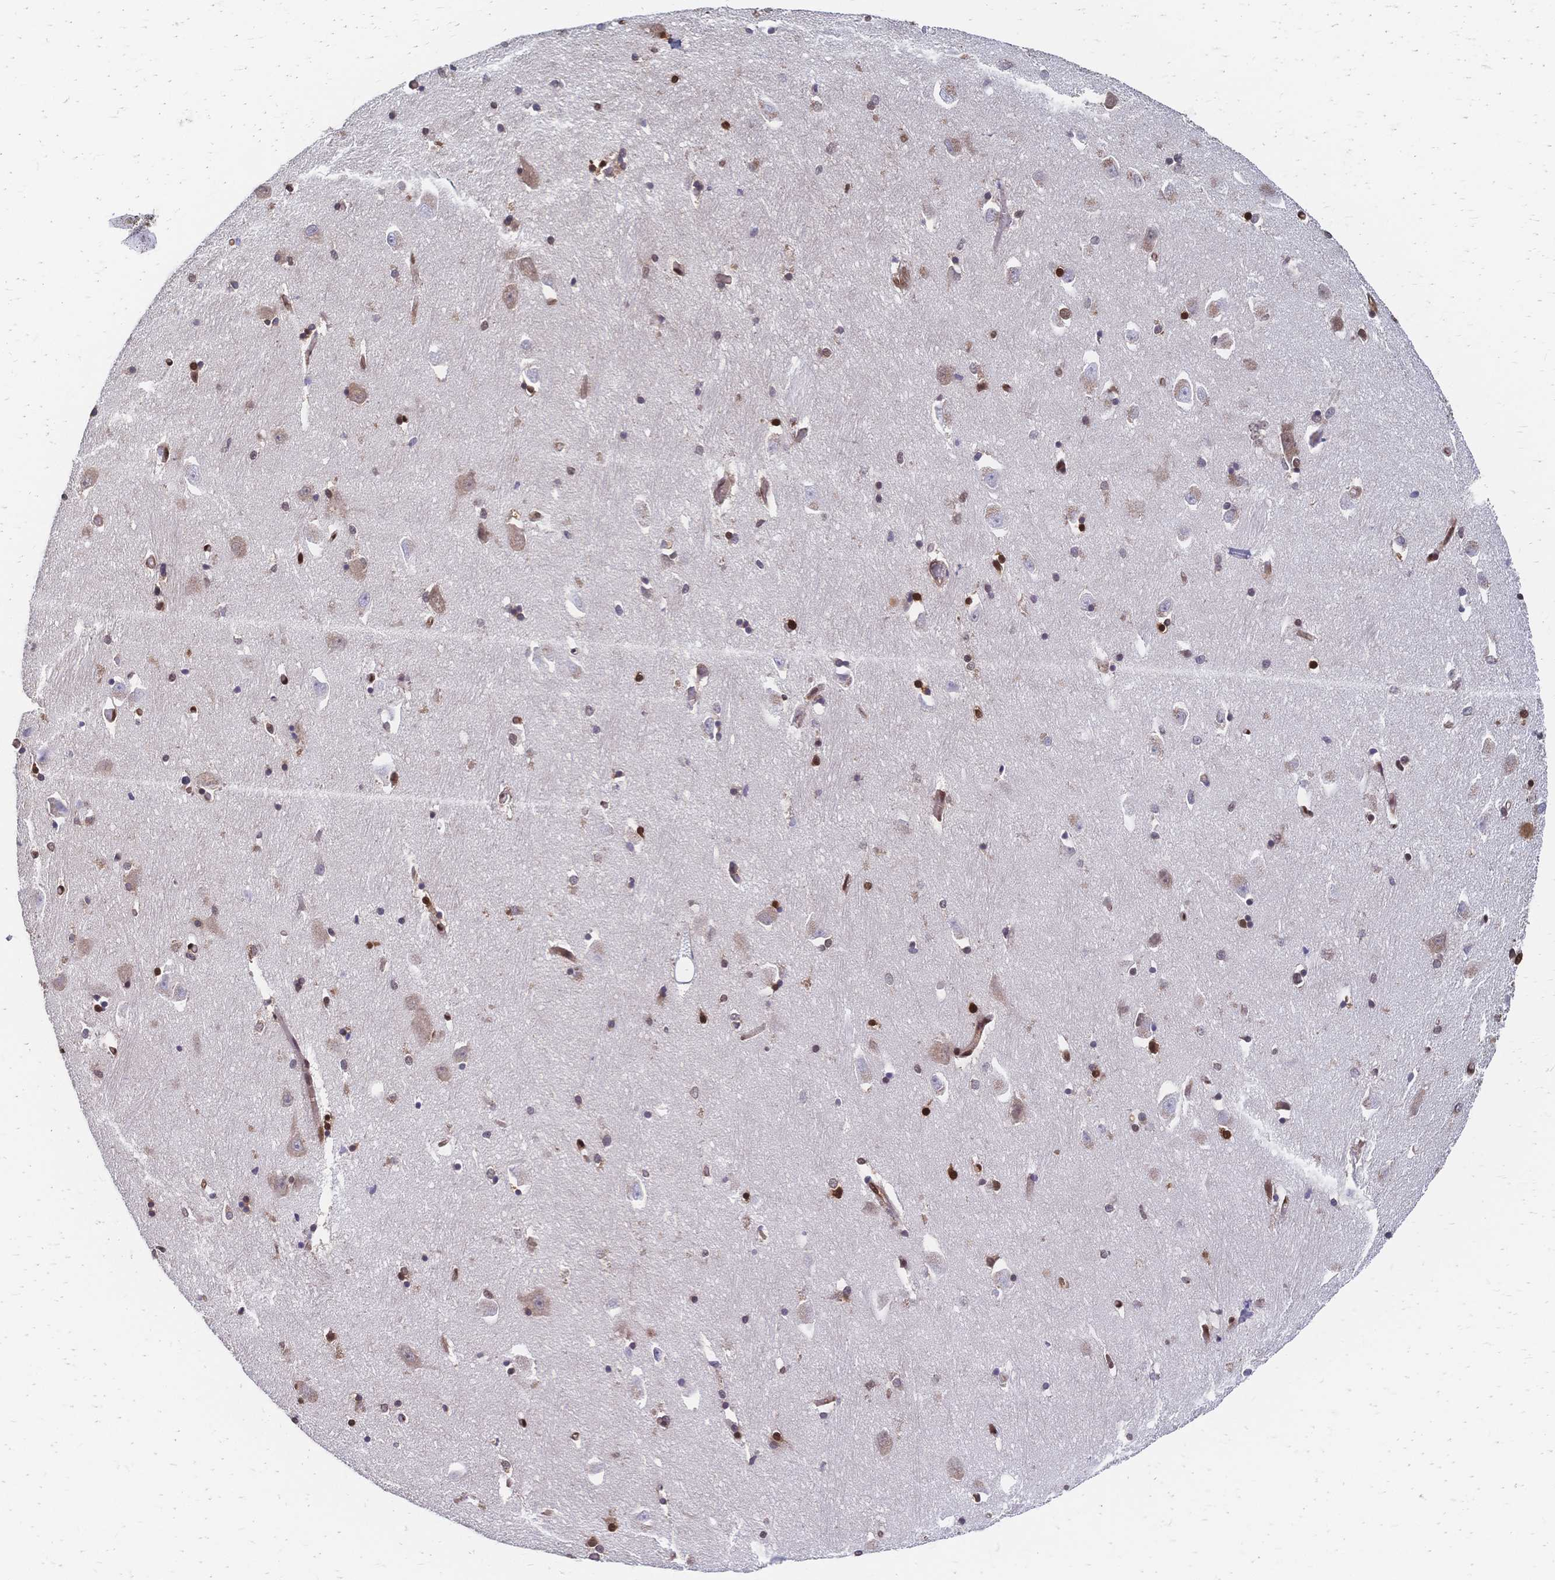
{"staining": {"intensity": "strong", "quantity": ">75%", "location": "nuclear"}, "tissue": "caudate", "cell_type": "Glial cells", "image_type": "normal", "snomed": [{"axis": "morphology", "description": "Normal tissue, NOS"}, {"axis": "topography", "description": "Lateral ventricle wall"}, {"axis": "topography", "description": "Hippocampus"}], "caption": "Glial cells exhibit strong nuclear staining in approximately >75% of cells in normal caudate.", "gene": "HDGF", "patient": {"sex": "female", "age": 63}}